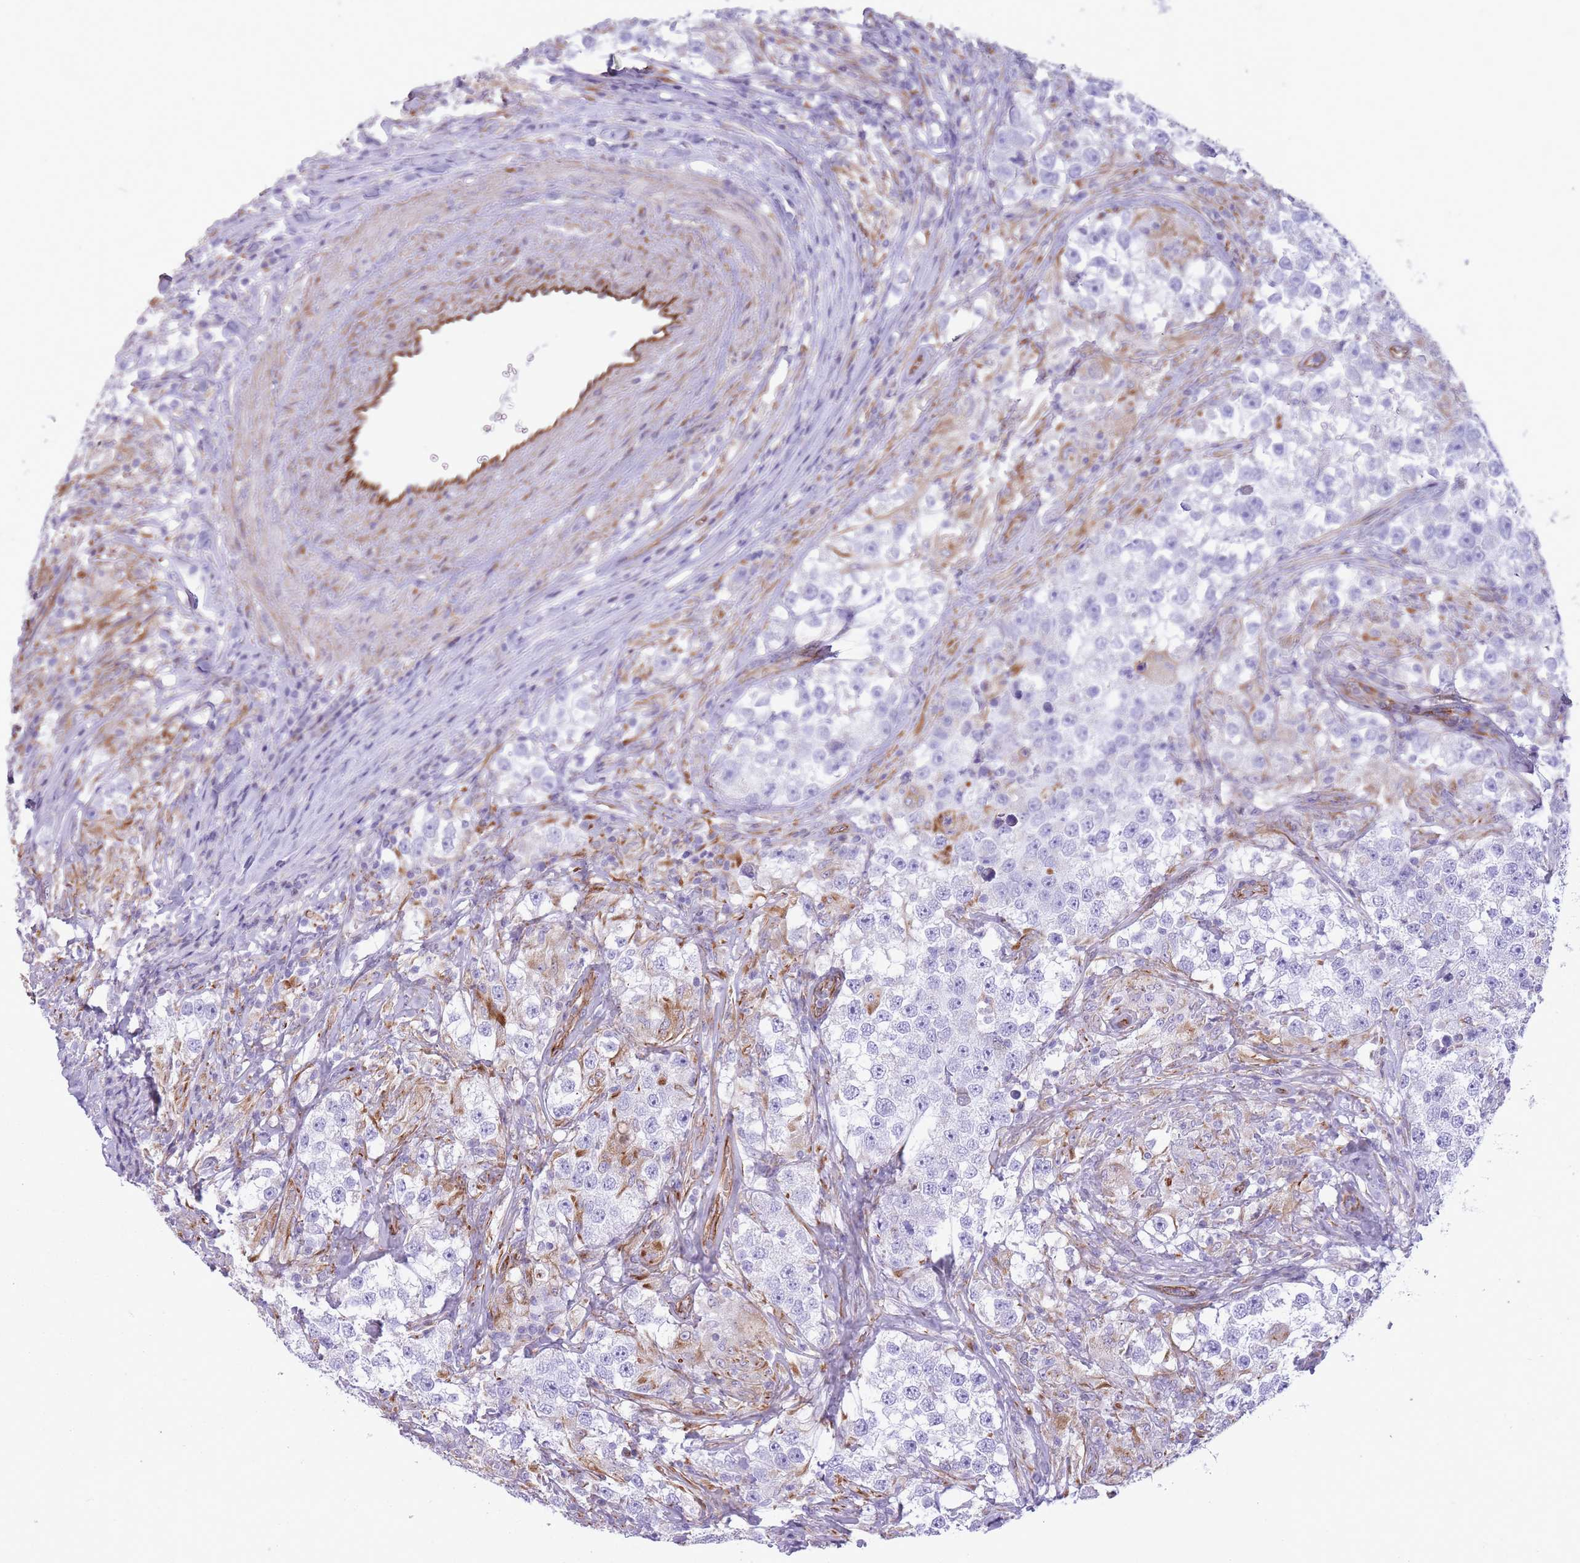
{"staining": {"intensity": "negative", "quantity": "none", "location": "none"}, "tissue": "testis cancer", "cell_type": "Tumor cells", "image_type": "cancer", "snomed": [{"axis": "morphology", "description": "Seminoma, NOS"}, {"axis": "topography", "description": "Testis"}], "caption": "Testis cancer (seminoma) was stained to show a protein in brown. There is no significant positivity in tumor cells.", "gene": "PTCD1", "patient": {"sex": "male", "age": 46}}